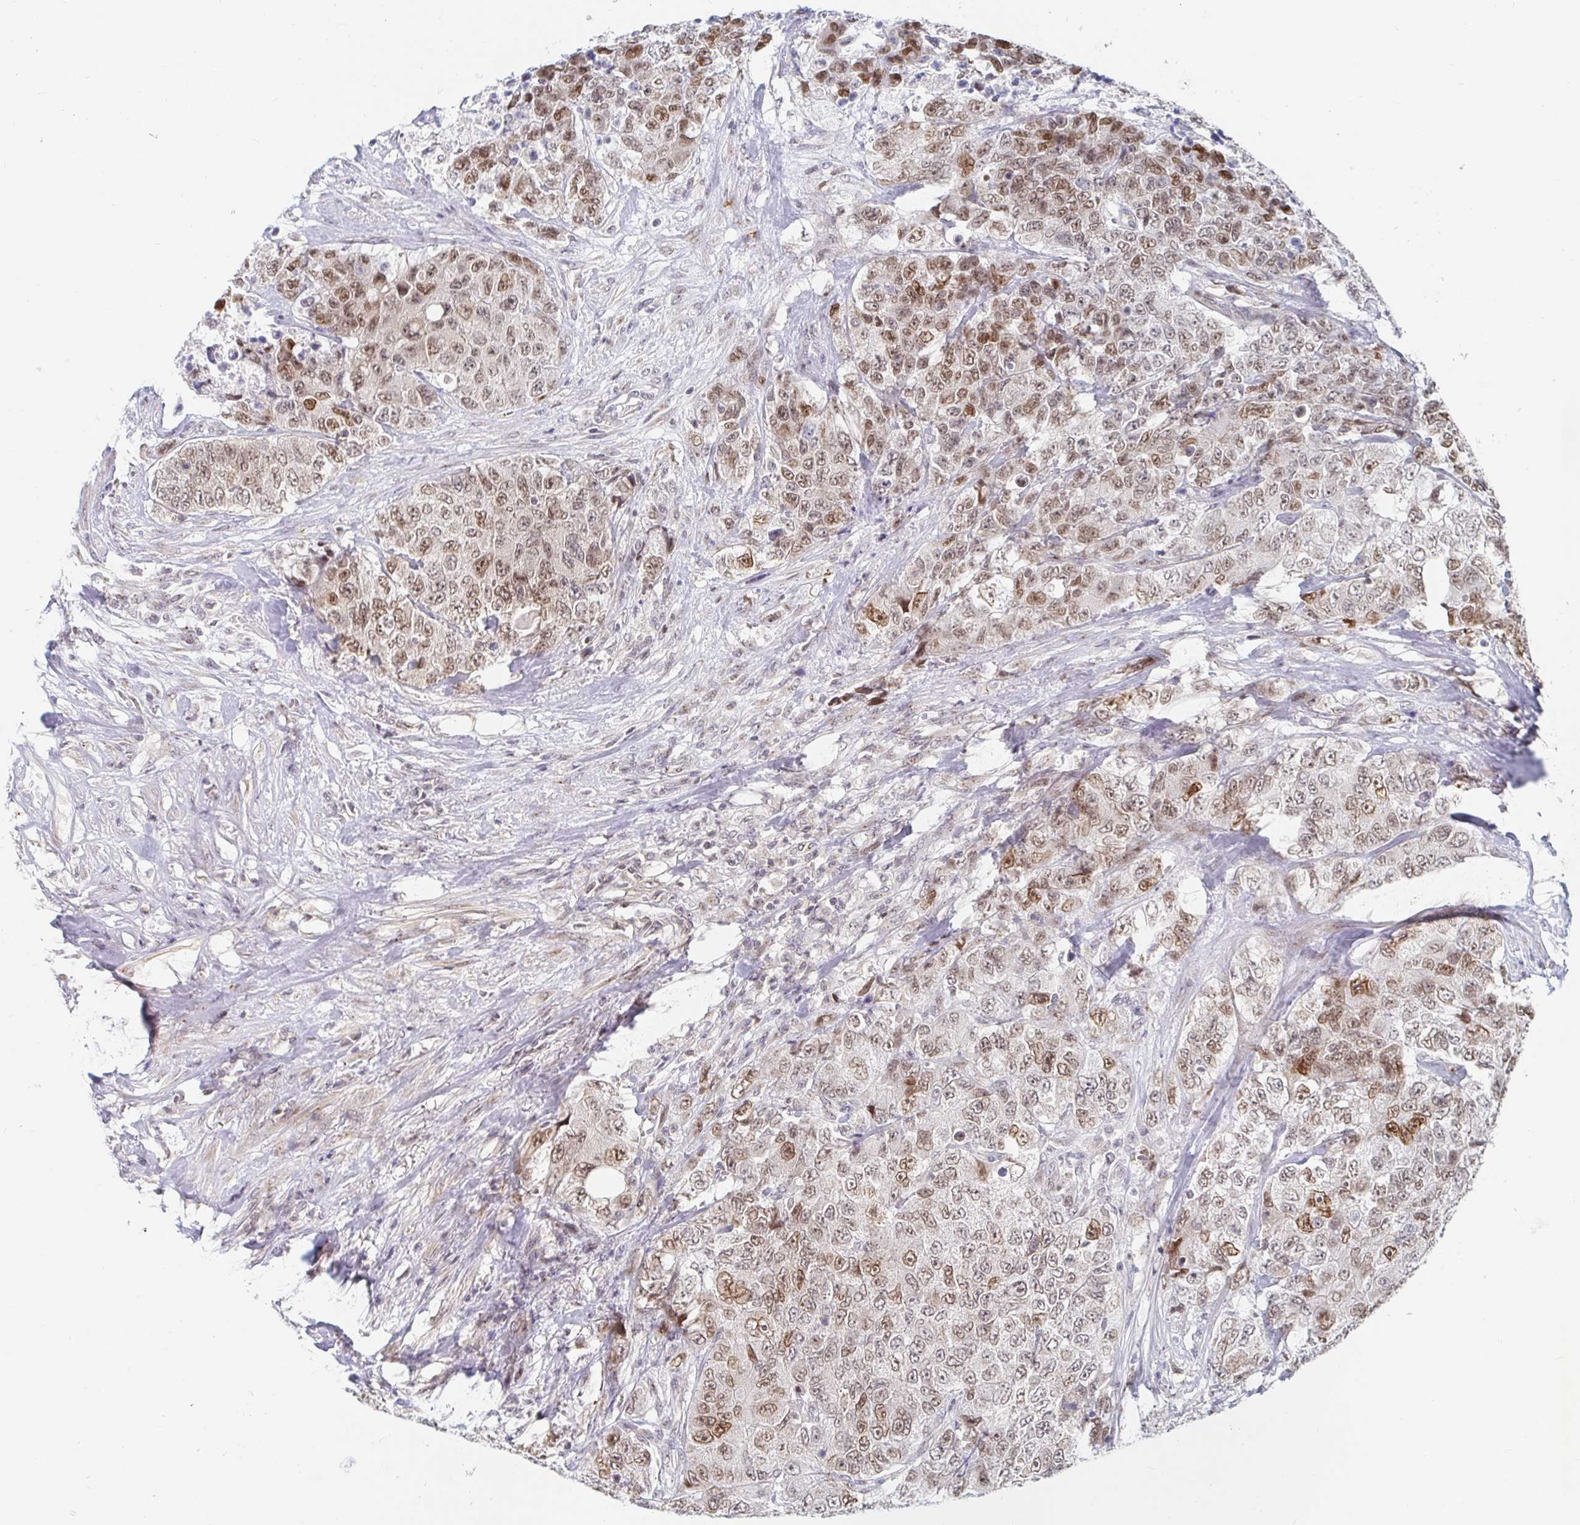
{"staining": {"intensity": "moderate", "quantity": ">75%", "location": "nuclear"}, "tissue": "urothelial cancer", "cell_type": "Tumor cells", "image_type": "cancer", "snomed": [{"axis": "morphology", "description": "Urothelial carcinoma, High grade"}, {"axis": "topography", "description": "Urinary bladder"}], "caption": "Moderate nuclear staining is seen in approximately >75% of tumor cells in urothelial cancer. The staining was performed using DAB to visualize the protein expression in brown, while the nuclei were stained in blue with hematoxylin (Magnification: 20x).", "gene": "CHD2", "patient": {"sex": "female", "age": 78}}